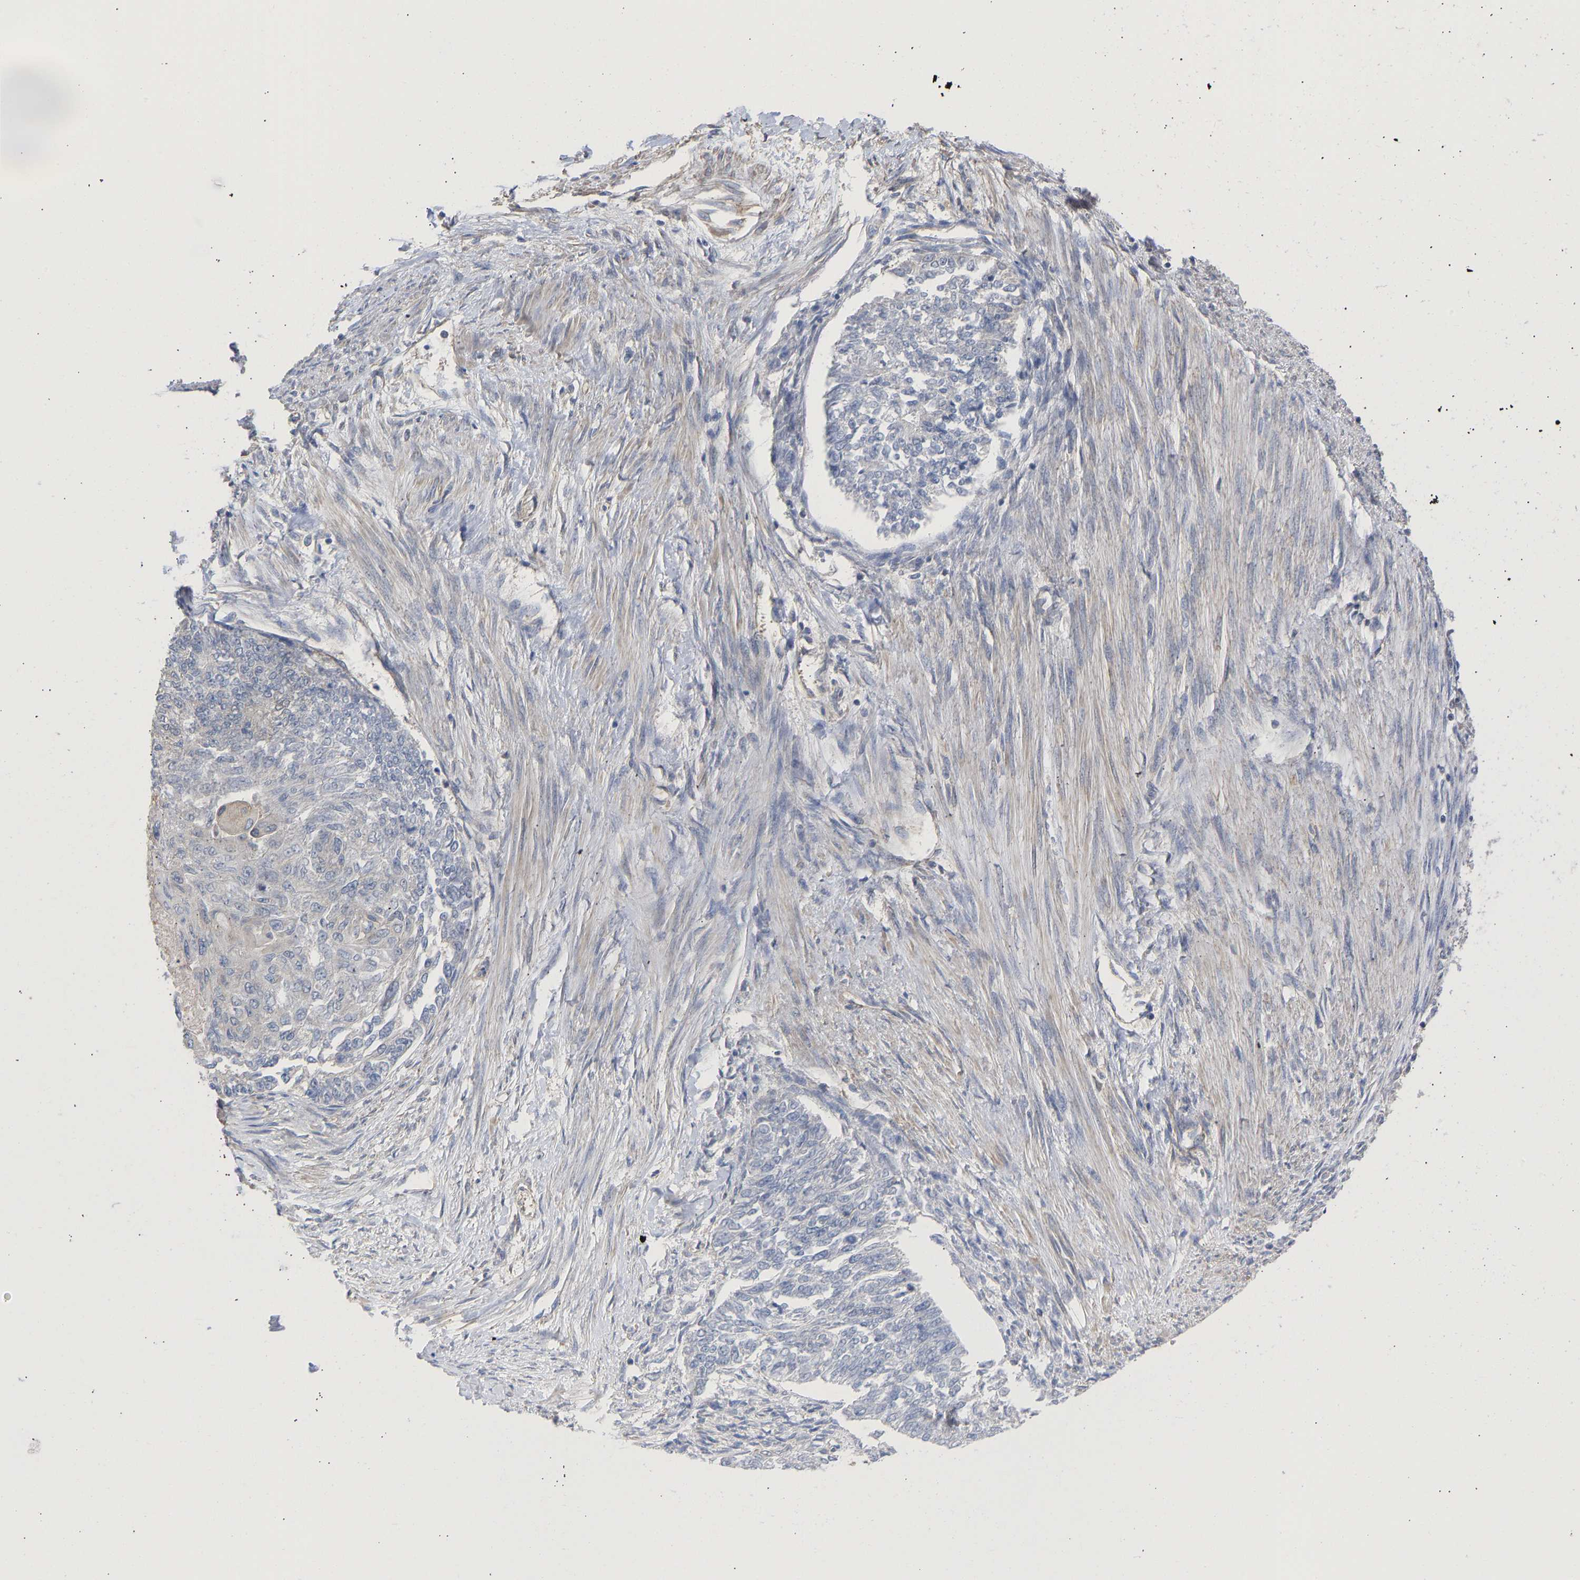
{"staining": {"intensity": "negative", "quantity": "none", "location": "none"}, "tissue": "endometrial cancer", "cell_type": "Tumor cells", "image_type": "cancer", "snomed": [{"axis": "morphology", "description": "Adenocarcinoma, NOS"}, {"axis": "topography", "description": "Endometrium"}], "caption": "IHC micrograph of neoplastic tissue: human endometrial cancer (adenocarcinoma) stained with DAB (3,3'-diaminobenzidine) demonstrates no significant protein expression in tumor cells.", "gene": "MAP2K3", "patient": {"sex": "female", "age": 32}}